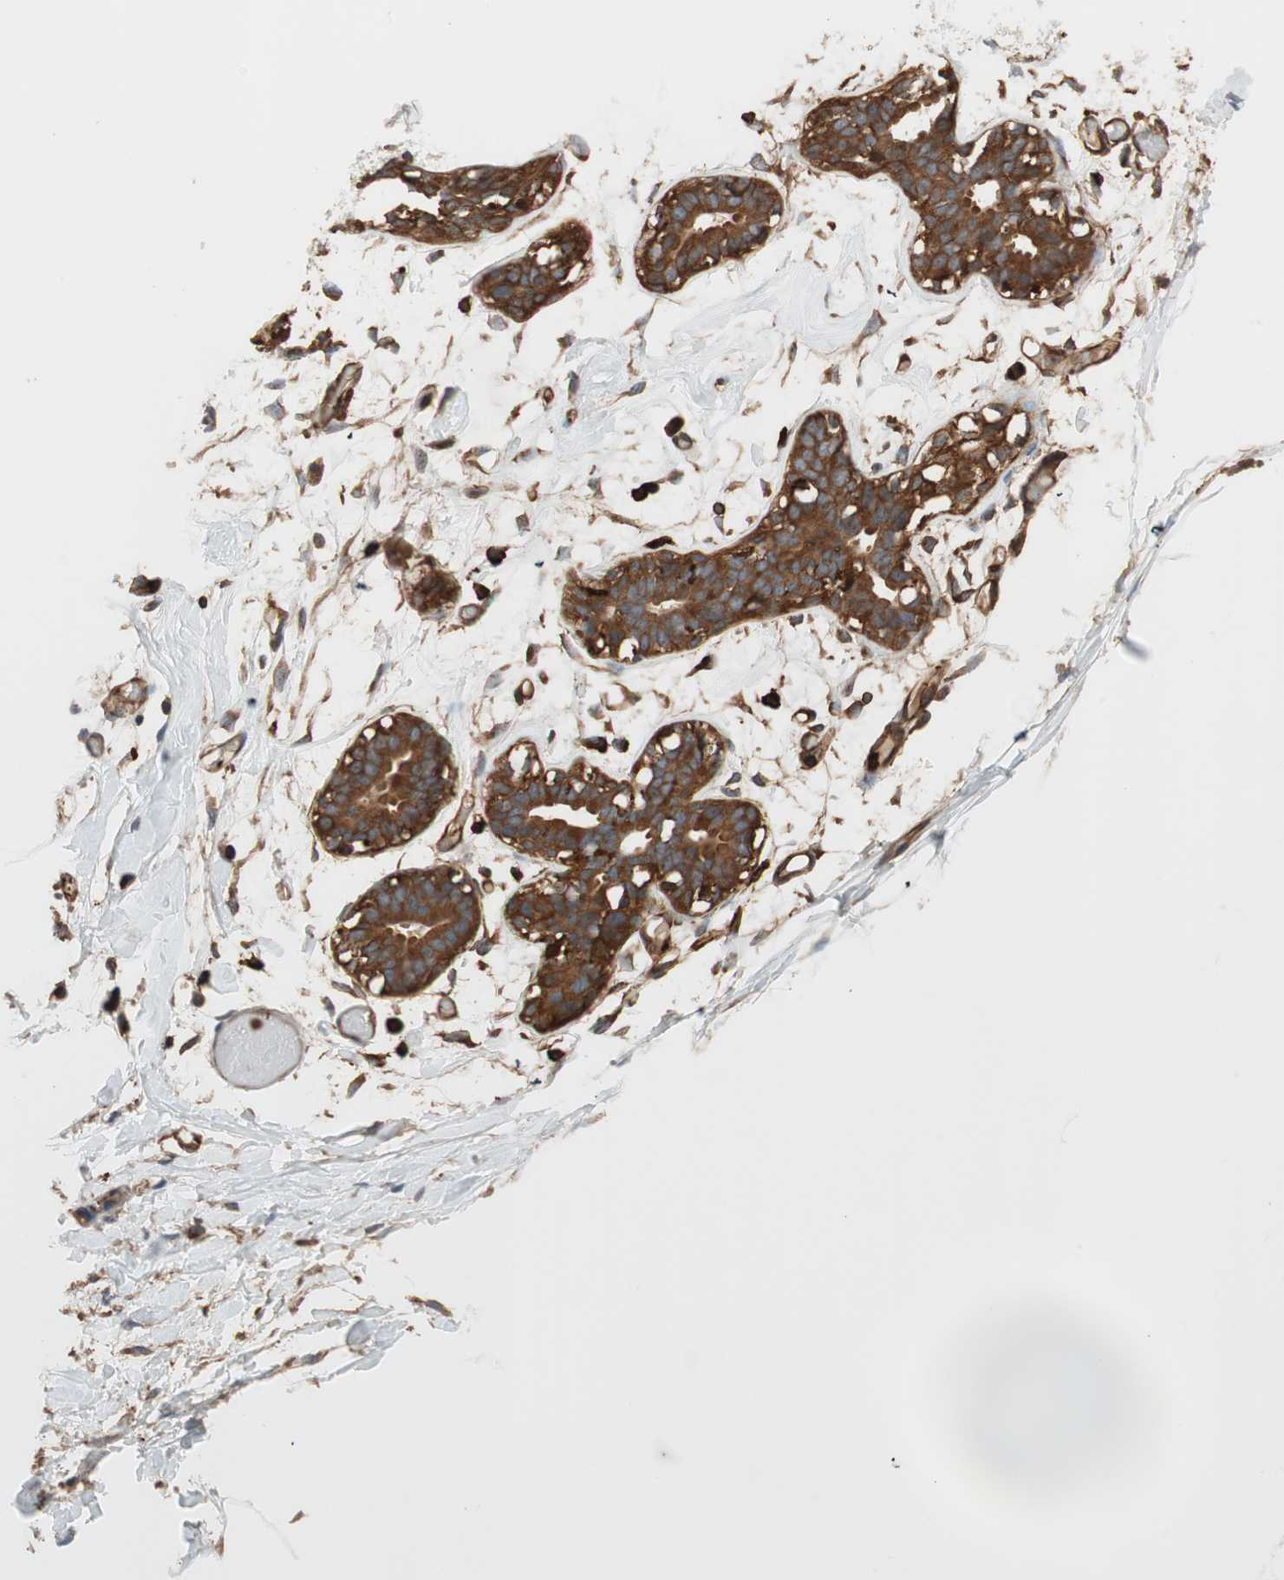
{"staining": {"intensity": "moderate", "quantity": "<25%", "location": "cytoplasmic/membranous"}, "tissue": "adipose tissue", "cell_type": "Adipocytes", "image_type": "normal", "snomed": [{"axis": "morphology", "description": "Normal tissue, NOS"}, {"axis": "topography", "description": "Breast"}, {"axis": "topography", "description": "Adipose tissue"}], "caption": "A low amount of moderate cytoplasmic/membranous staining is present in approximately <25% of adipocytes in benign adipose tissue. Nuclei are stained in blue.", "gene": "VASP", "patient": {"sex": "female", "age": 25}}